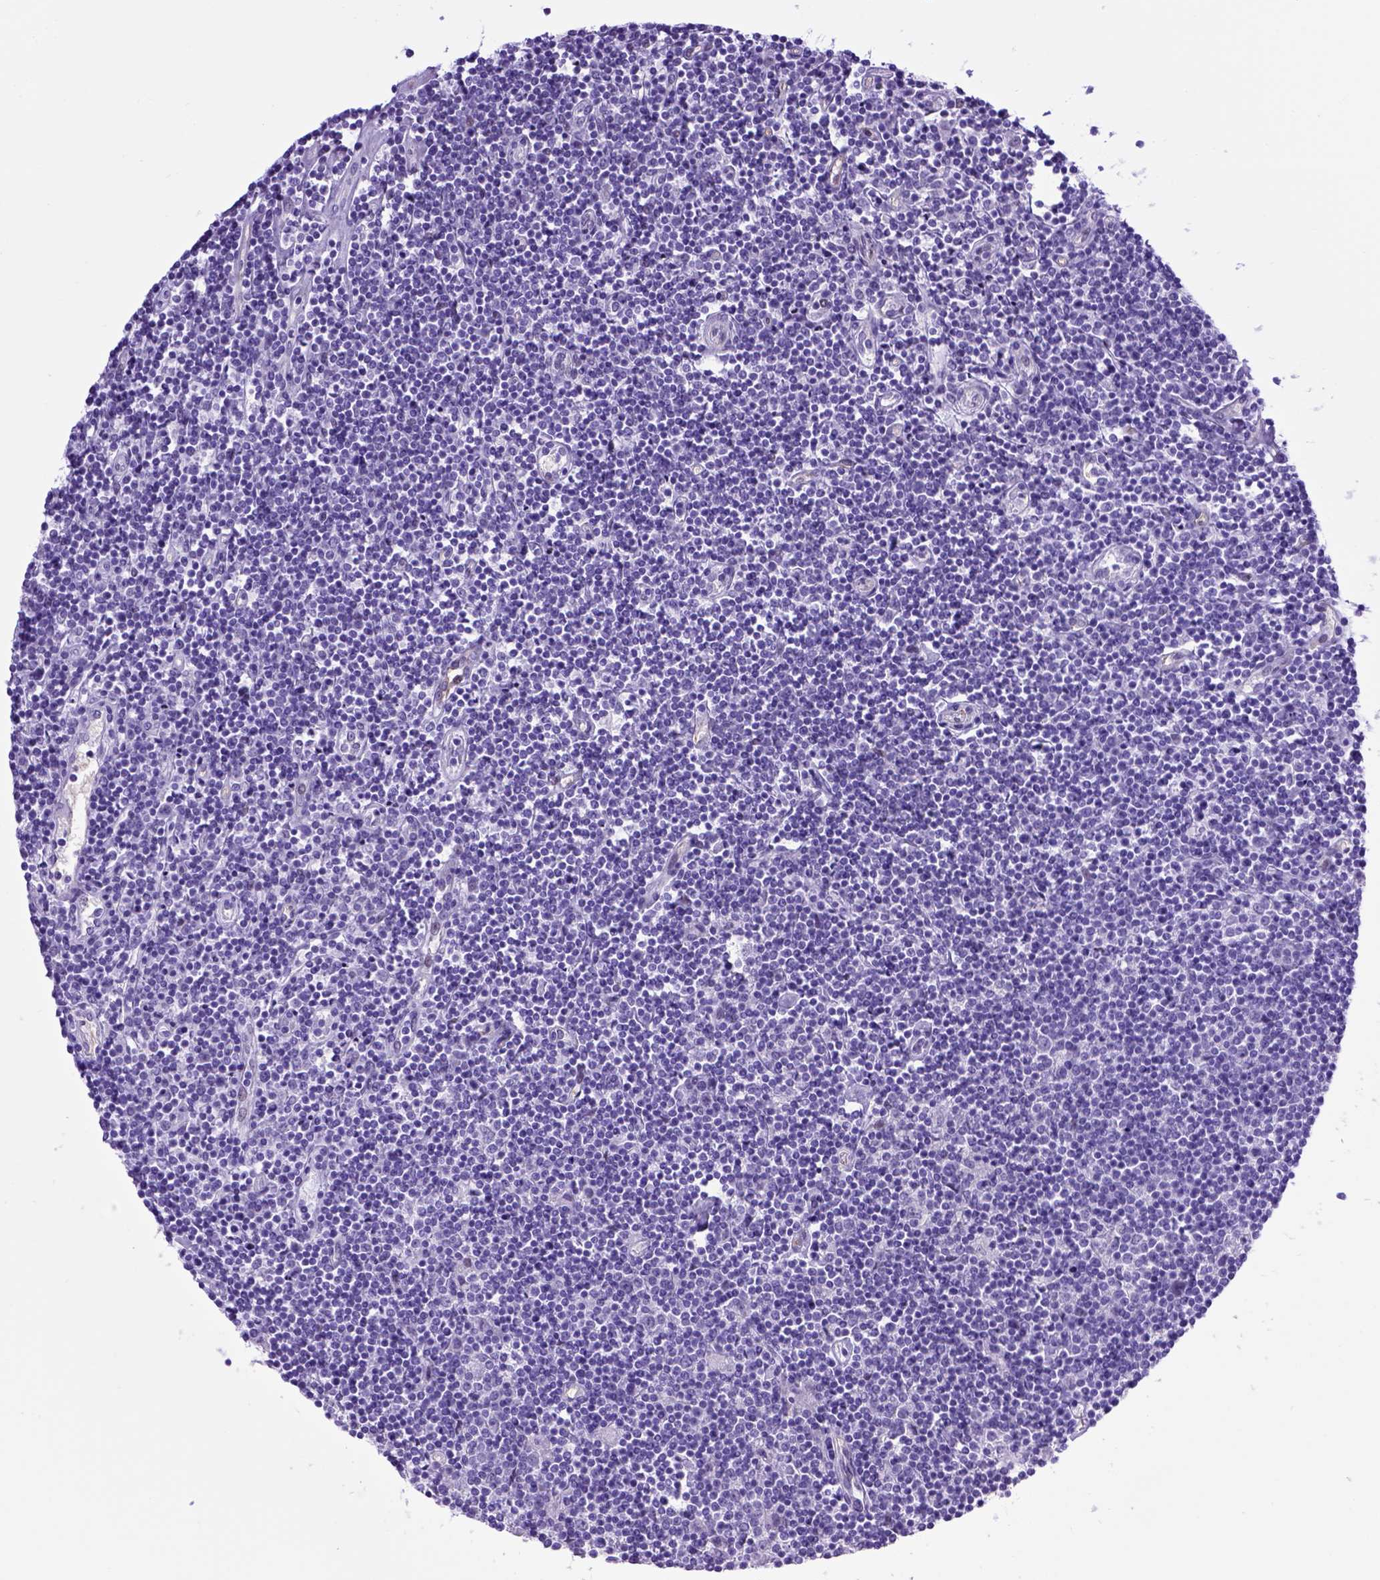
{"staining": {"intensity": "negative", "quantity": "none", "location": "none"}, "tissue": "lymphoma", "cell_type": "Tumor cells", "image_type": "cancer", "snomed": [{"axis": "morphology", "description": "Hodgkin's disease, NOS"}, {"axis": "topography", "description": "Lymph node"}], "caption": "This is an immunohistochemistry photomicrograph of lymphoma. There is no expression in tumor cells.", "gene": "ADAM12", "patient": {"sex": "male", "age": 40}}